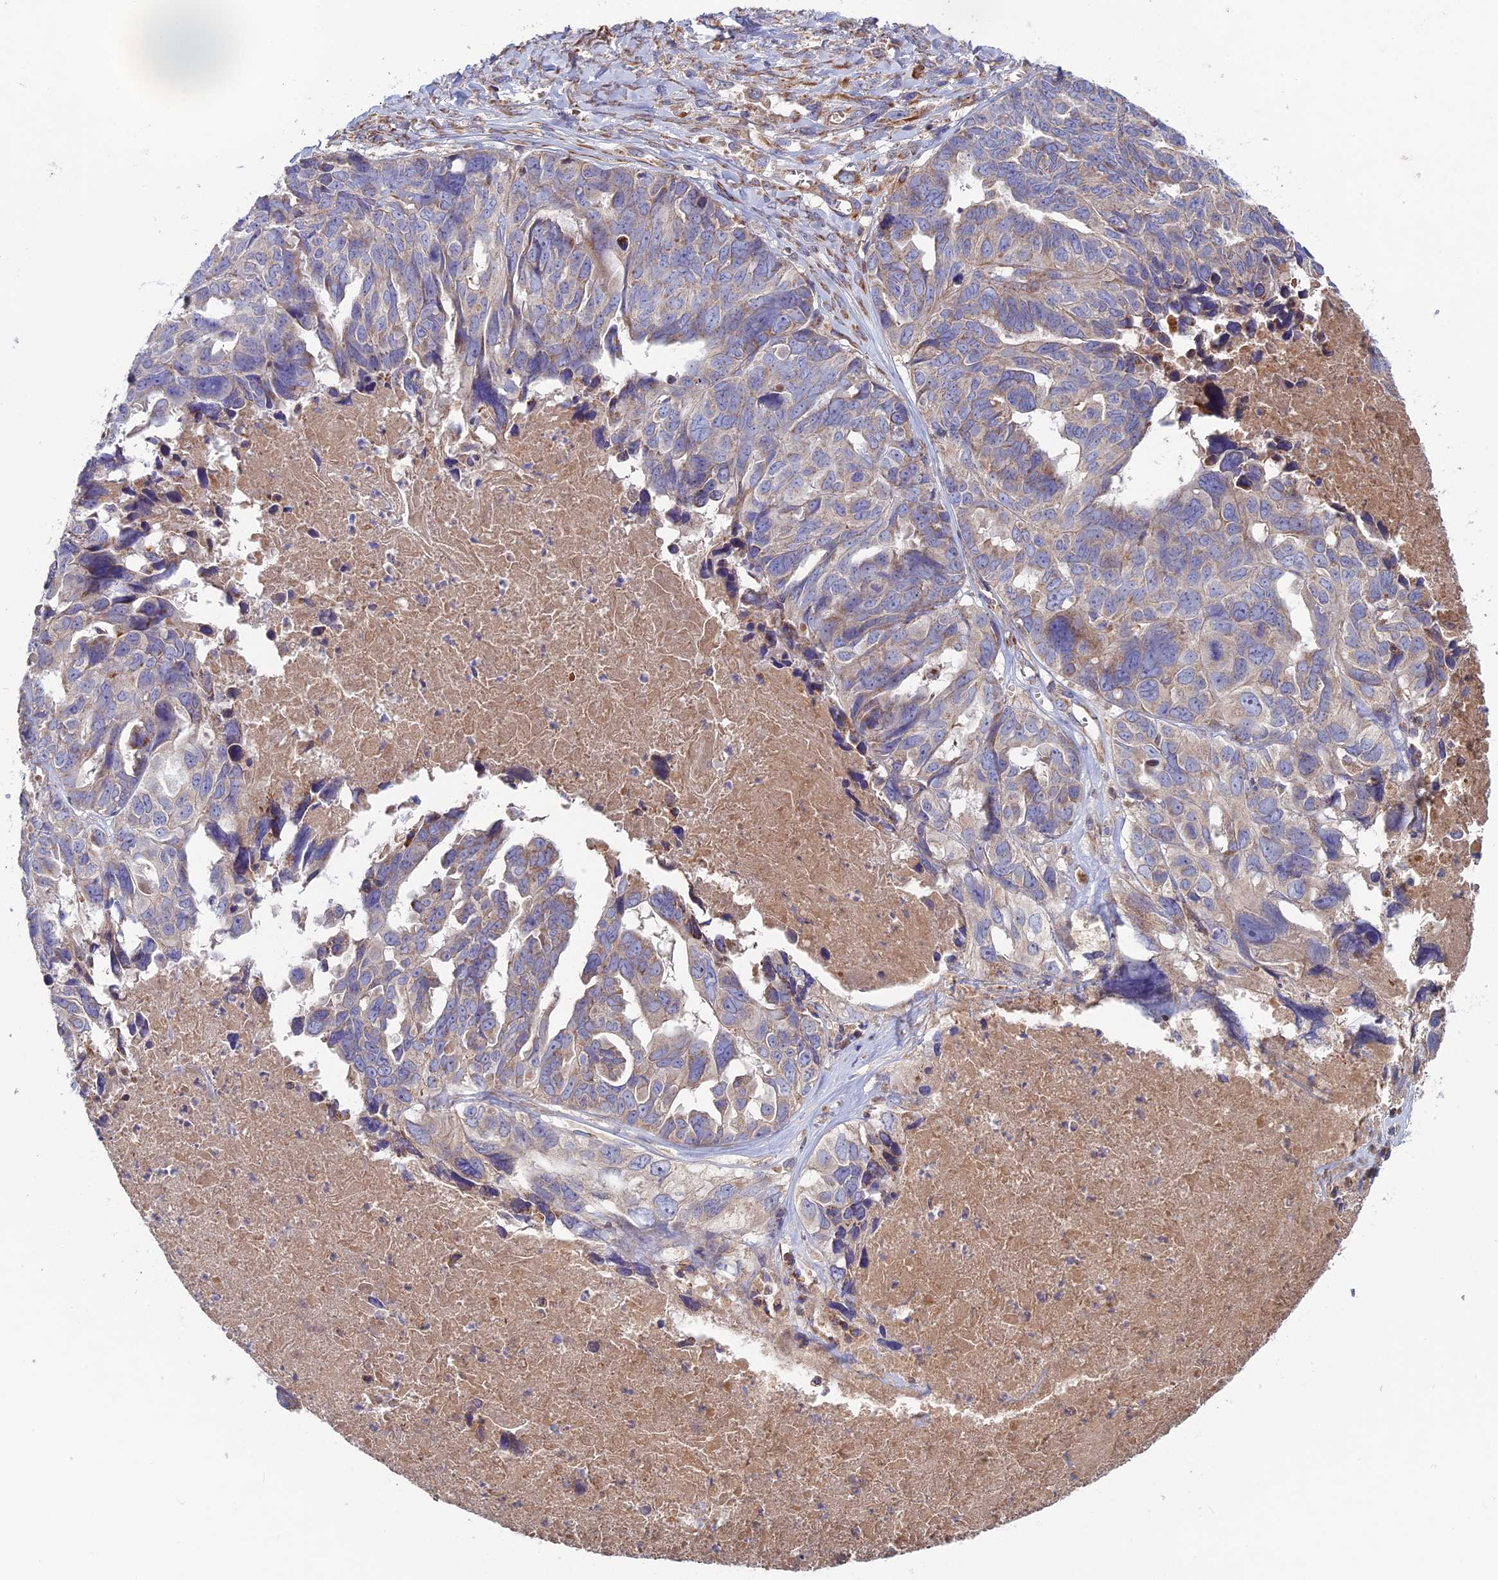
{"staining": {"intensity": "weak", "quantity": "25%-75%", "location": "cytoplasmic/membranous"}, "tissue": "ovarian cancer", "cell_type": "Tumor cells", "image_type": "cancer", "snomed": [{"axis": "morphology", "description": "Cystadenocarcinoma, serous, NOS"}, {"axis": "topography", "description": "Ovary"}], "caption": "Human serous cystadenocarcinoma (ovarian) stained with a brown dye displays weak cytoplasmic/membranous positive staining in approximately 25%-75% of tumor cells.", "gene": "SLC15A5", "patient": {"sex": "female", "age": 79}}